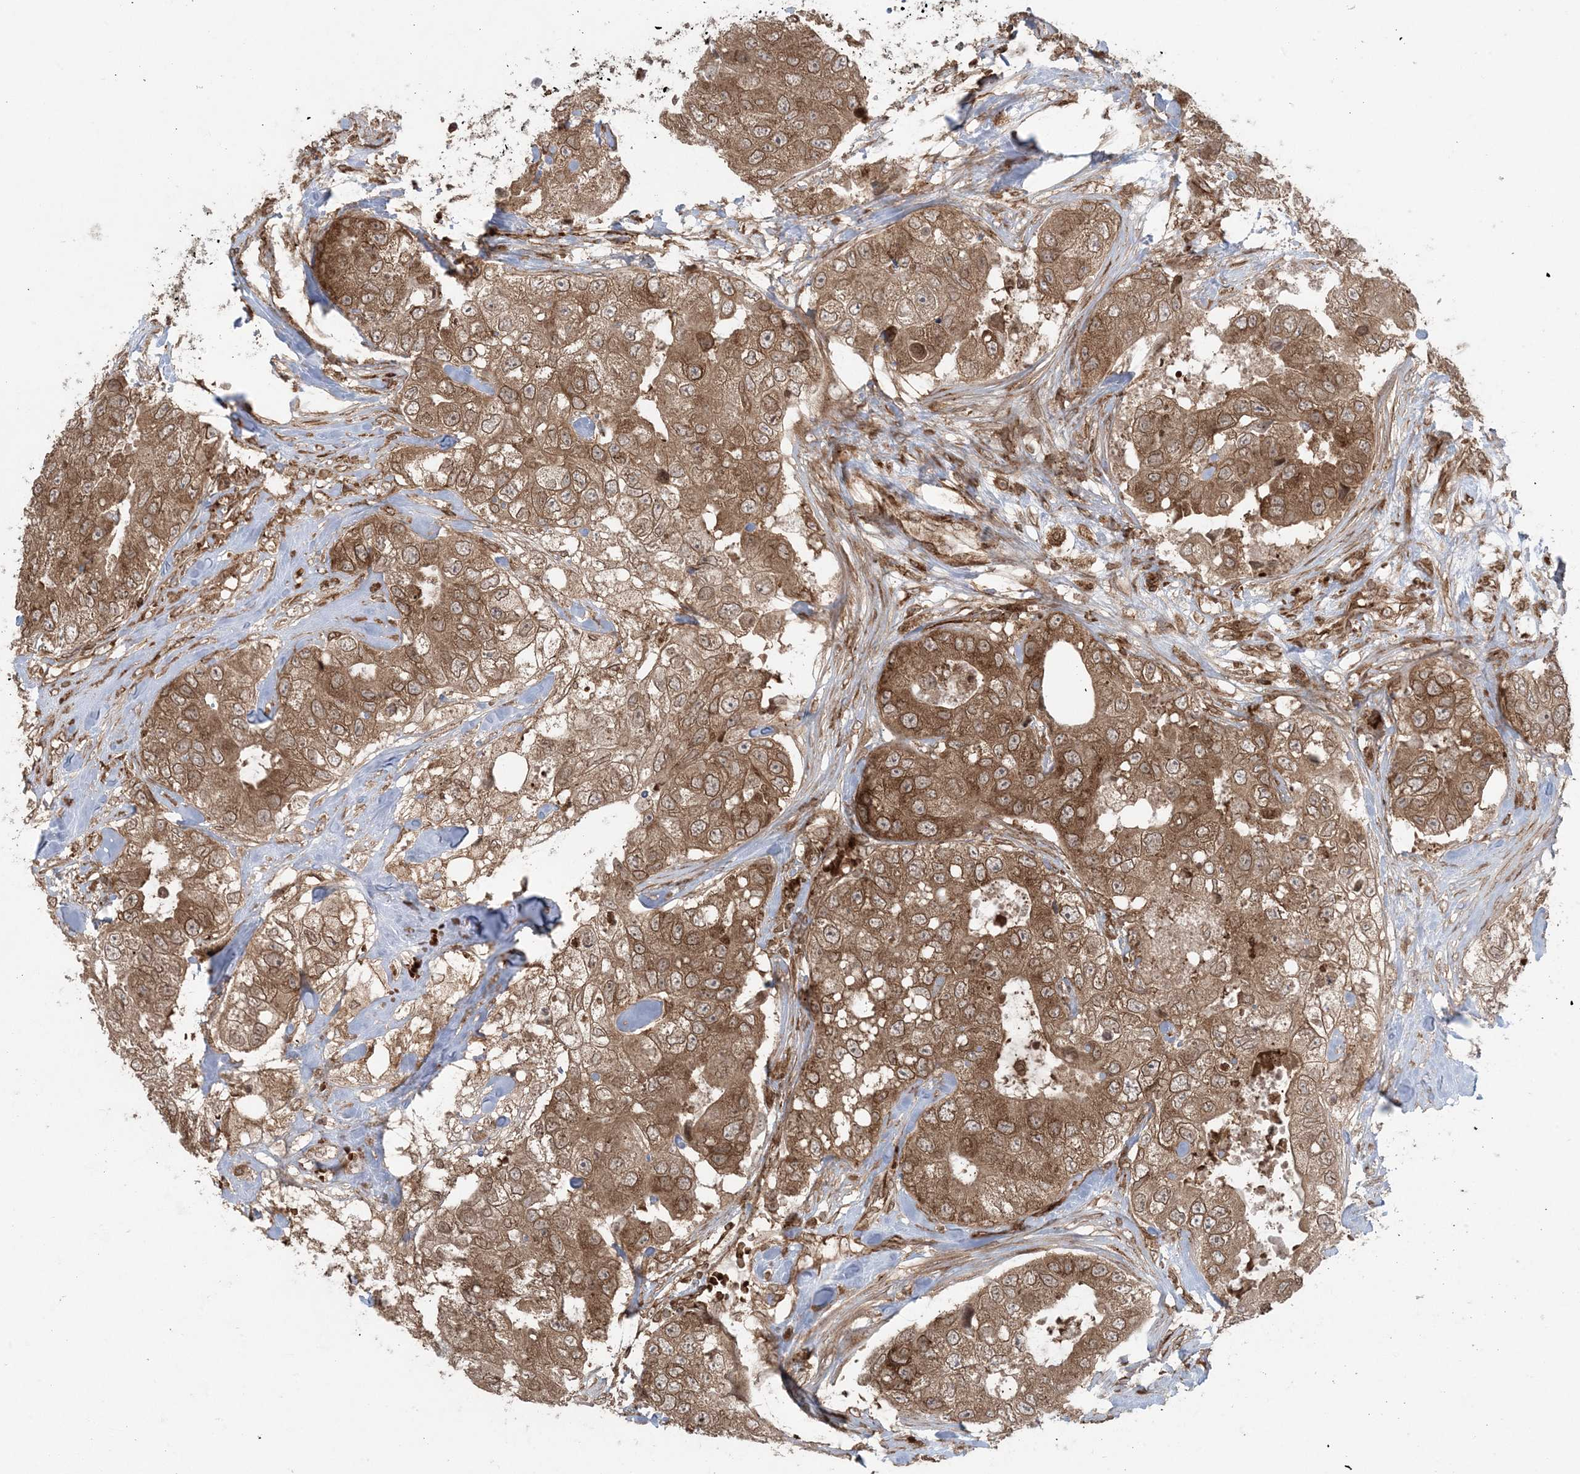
{"staining": {"intensity": "moderate", "quantity": ">75%", "location": "cytoplasmic/membranous"}, "tissue": "breast cancer", "cell_type": "Tumor cells", "image_type": "cancer", "snomed": [{"axis": "morphology", "description": "Duct carcinoma"}, {"axis": "topography", "description": "Breast"}], "caption": "The micrograph exhibits a brown stain indicating the presence of a protein in the cytoplasmic/membranous of tumor cells in breast infiltrating ductal carcinoma.", "gene": "DDX19B", "patient": {"sex": "female", "age": 62}}